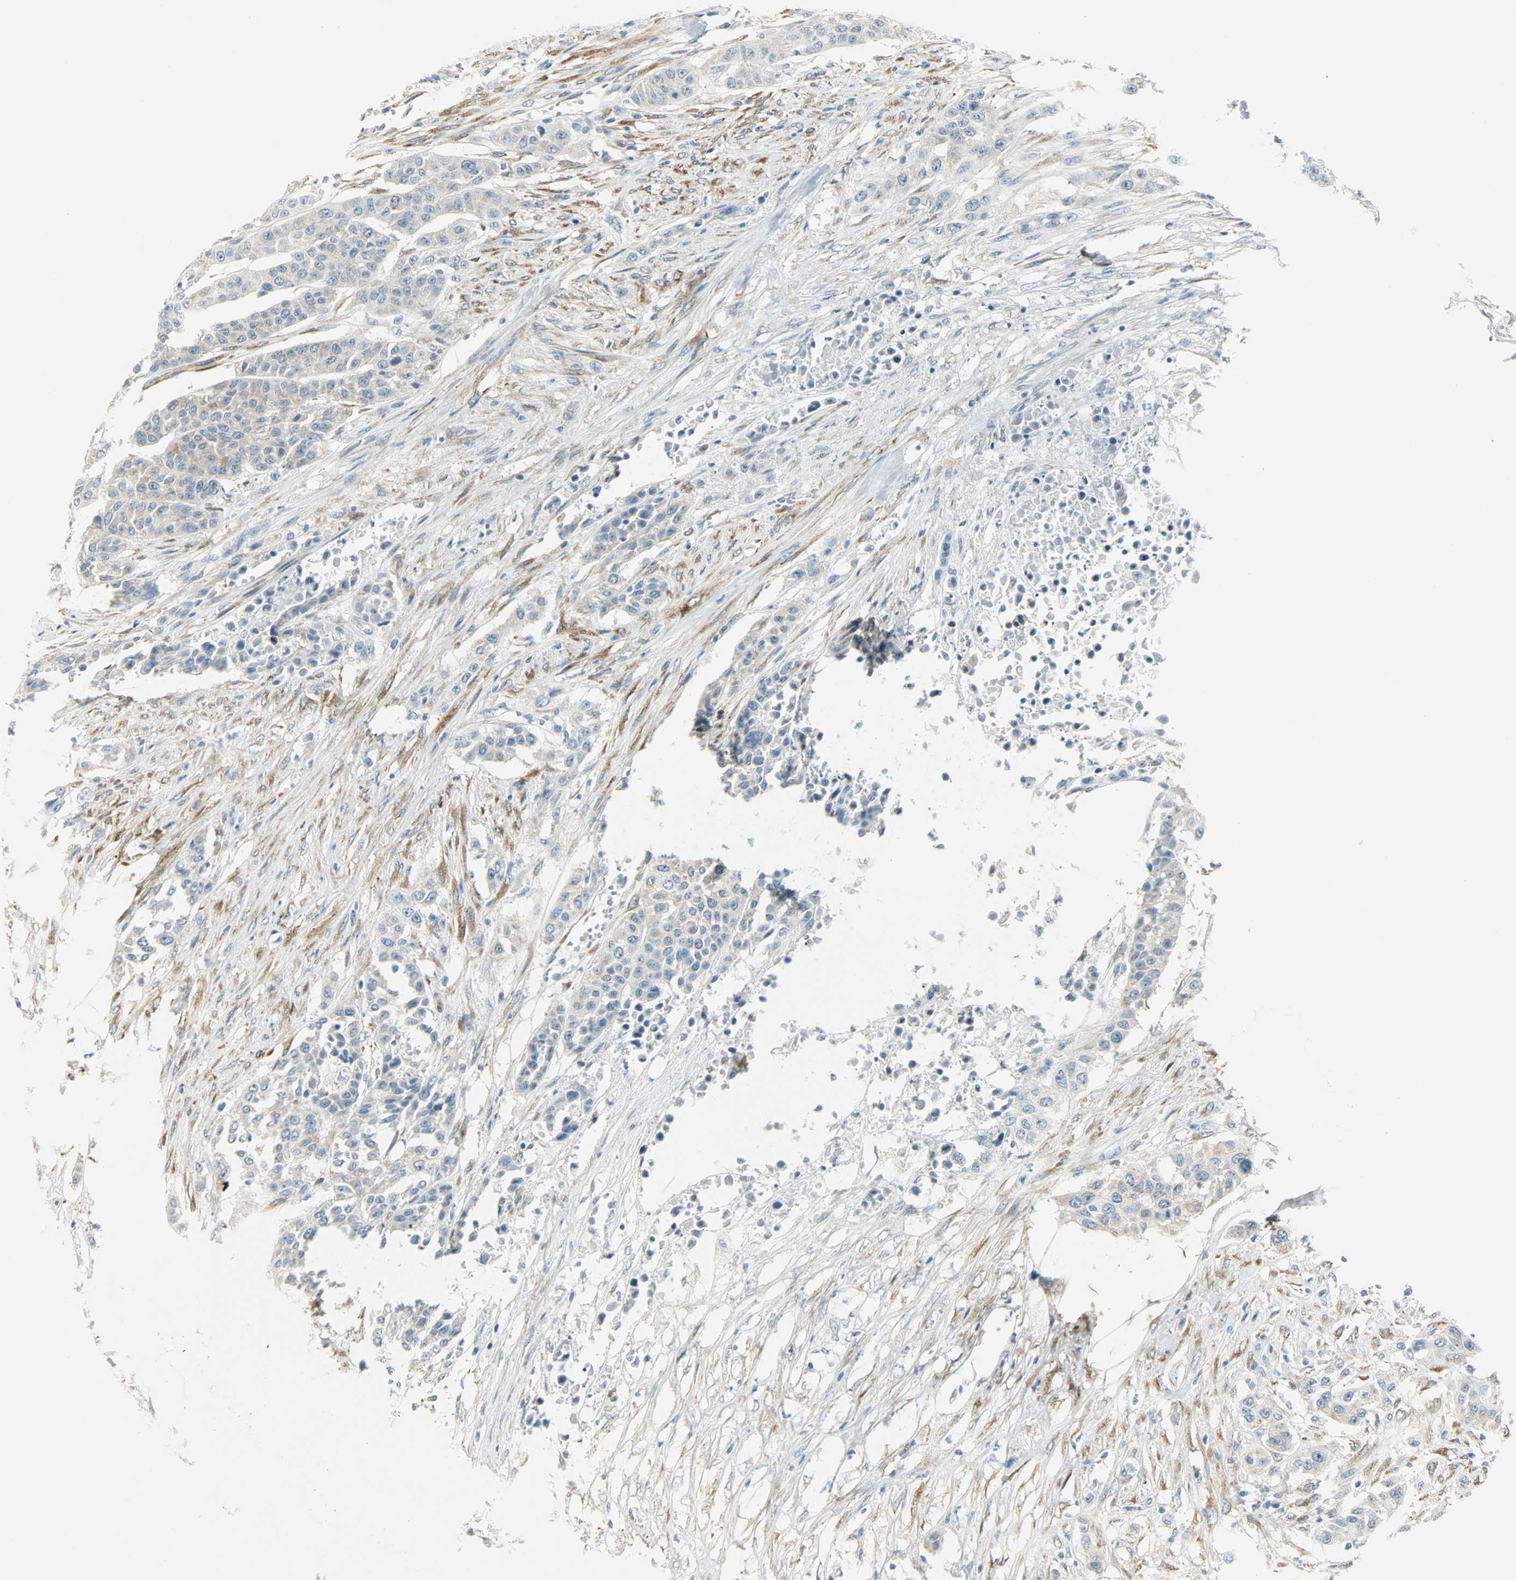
{"staining": {"intensity": "weak", "quantity": ">75%", "location": "cytoplasmic/membranous"}, "tissue": "urothelial cancer", "cell_type": "Tumor cells", "image_type": "cancer", "snomed": [{"axis": "morphology", "description": "Urothelial carcinoma, High grade"}, {"axis": "topography", "description": "Urinary bladder"}], "caption": "Weak cytoplasmic/membranous expression is identified in approximately >75% of tumor cells in urothelial carcinoma (high-grade).", "gene": "PKD2", "patient": {"sex": "male", "age": 74}}